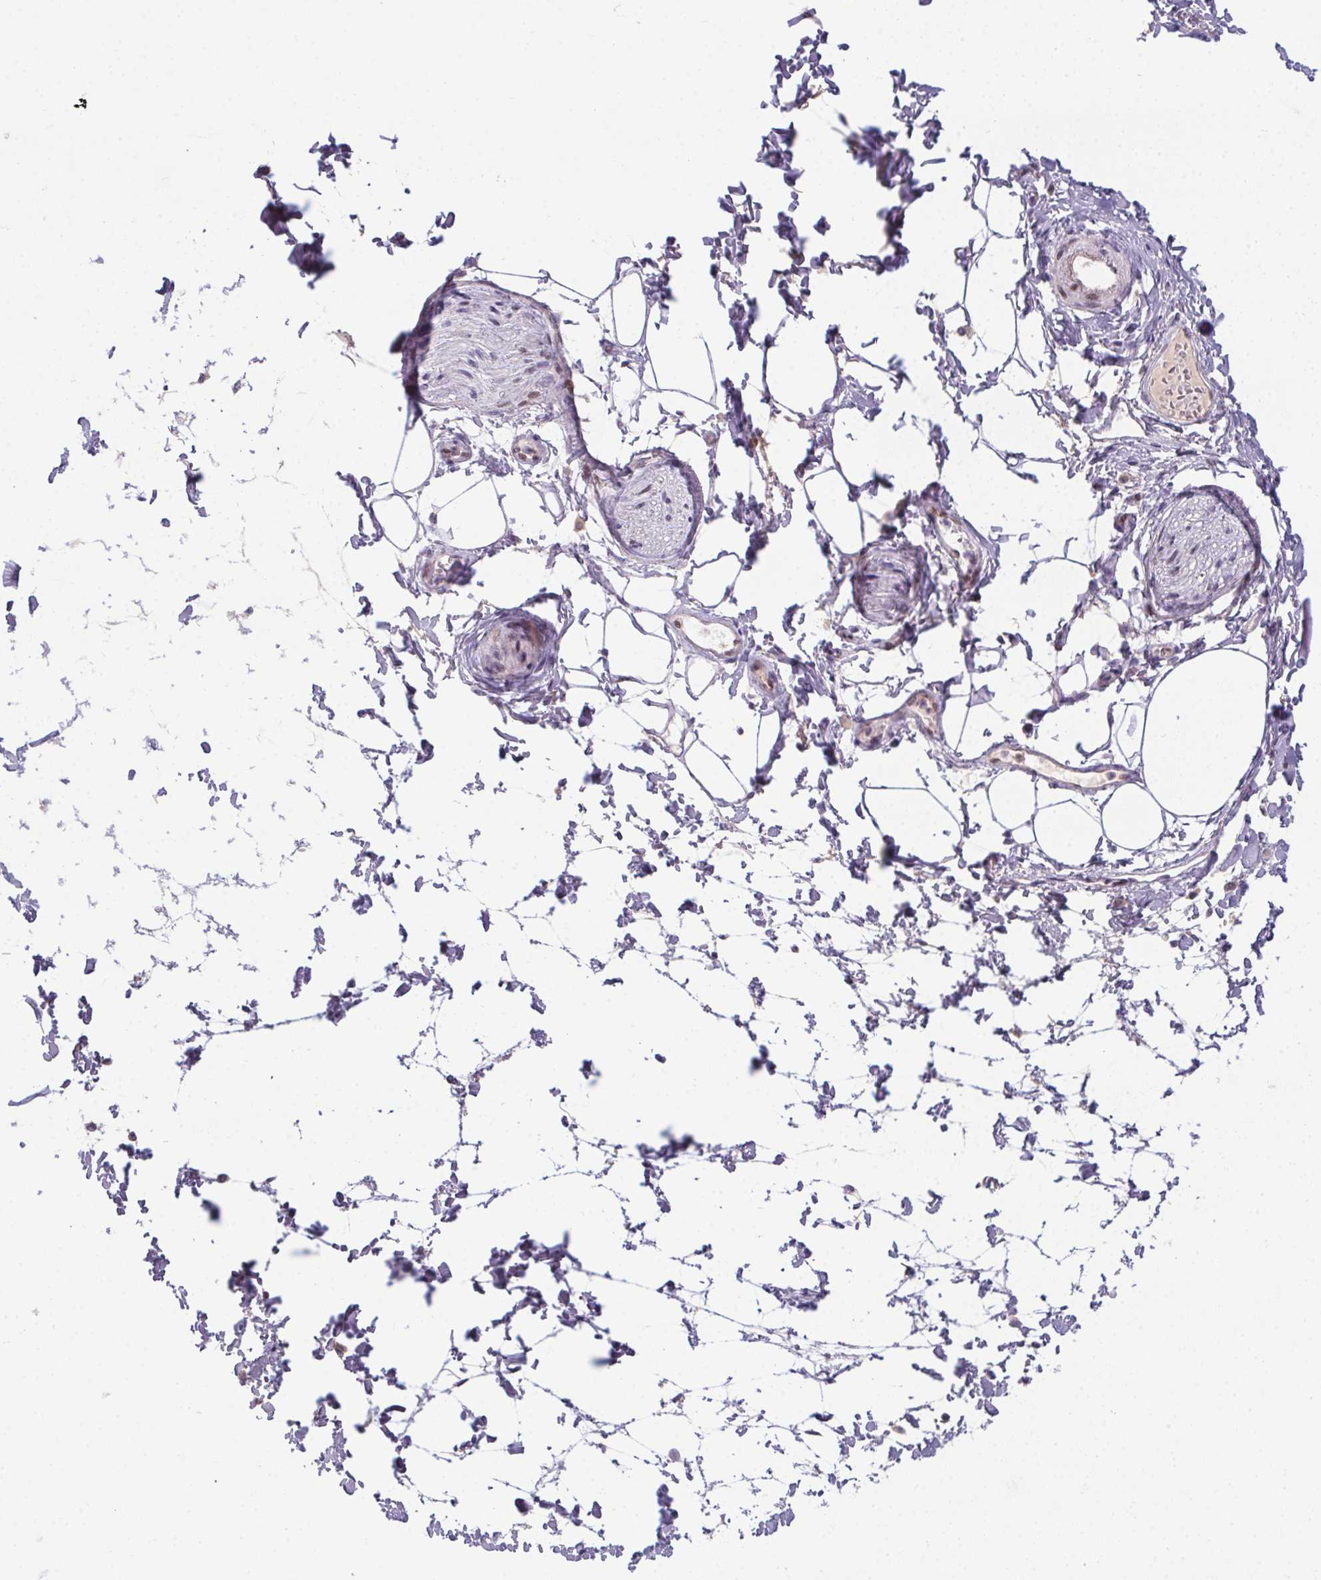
{"staining": {"intensity": "negative", "quantity": "none", "location": "none"}, "tissue": "adipose tissue", "cell_type": "Adipocytes", "image_type": "normal", "snomed": [{"axis": "morphology", "description": "Normal tissue, NOS"}, {"axis": "topography", "description": "Smooth muscle"}, {"axis": "topography", "description": "Peripheral nerve tissue"}], "caption": "IHC of unremarkable adipose tissue demonstrates no expression in adipocytes. (IHC, brightfield microscopy, high magnification).", "gene": "SP9", "patient": {"sex": "male", "age": 58}}